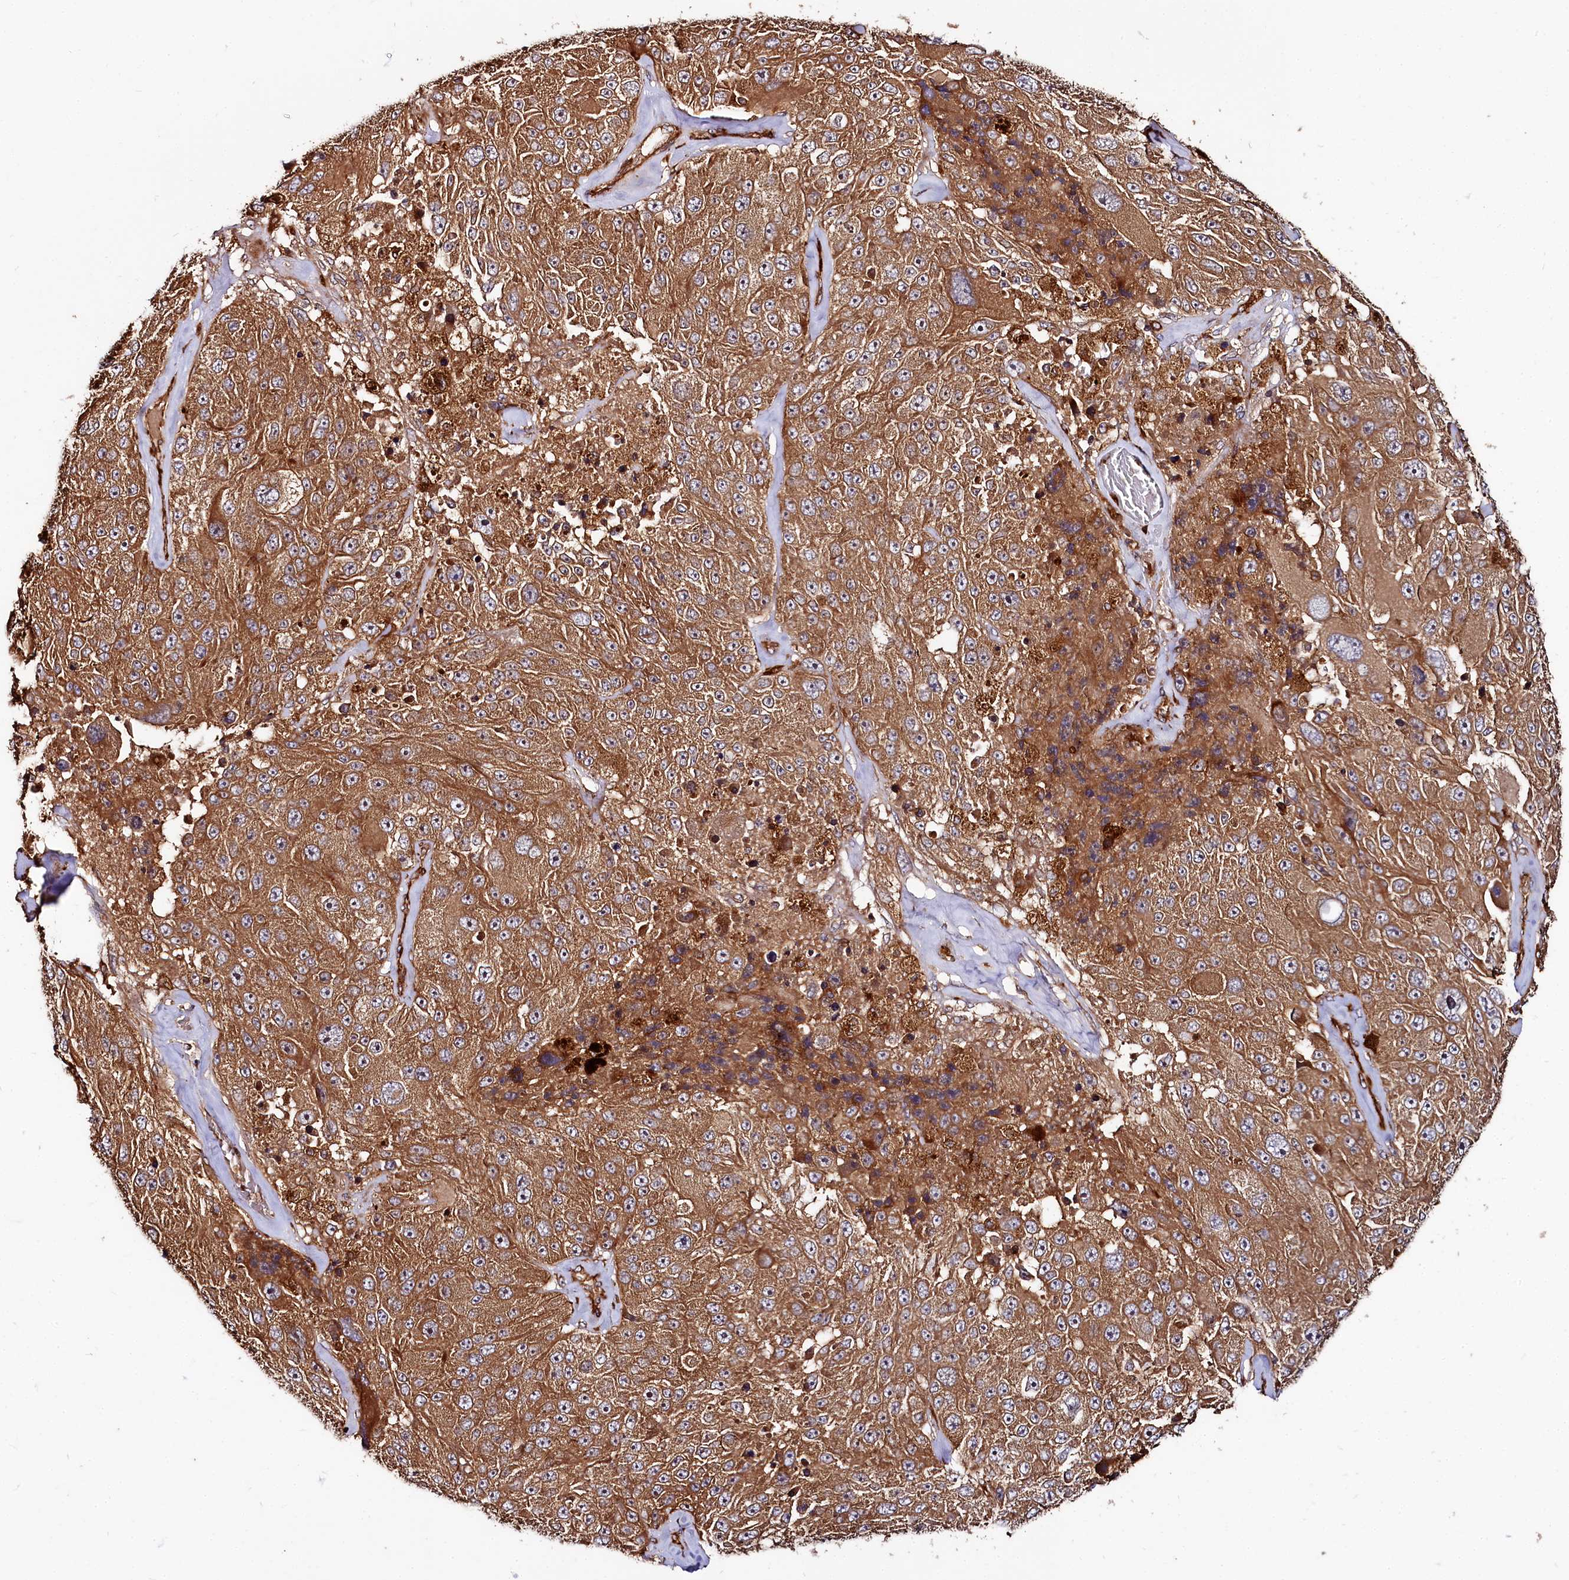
{"staining": {"intensity": "moderate", "quantity": ">75%", "location": "cytoplasmic/membranous"}, "tissue": "melanoma", "cell_type": "Tumor cells", "image_type": "cancer", "snomed": [{"axis": "morphology", "description": "Malignant melanoma, Metastatic site"}, {"axis": "topography", "description": "Lymph node"}], "caption": "DAB immunohistochemical staining of malignant melanoma (metastatic site) shows moderate cytoplasmic/membranous protein expression in about >75% of tumor cells.", "gene": "WDR73", "patient": {"sex": "male", "age": 62}}